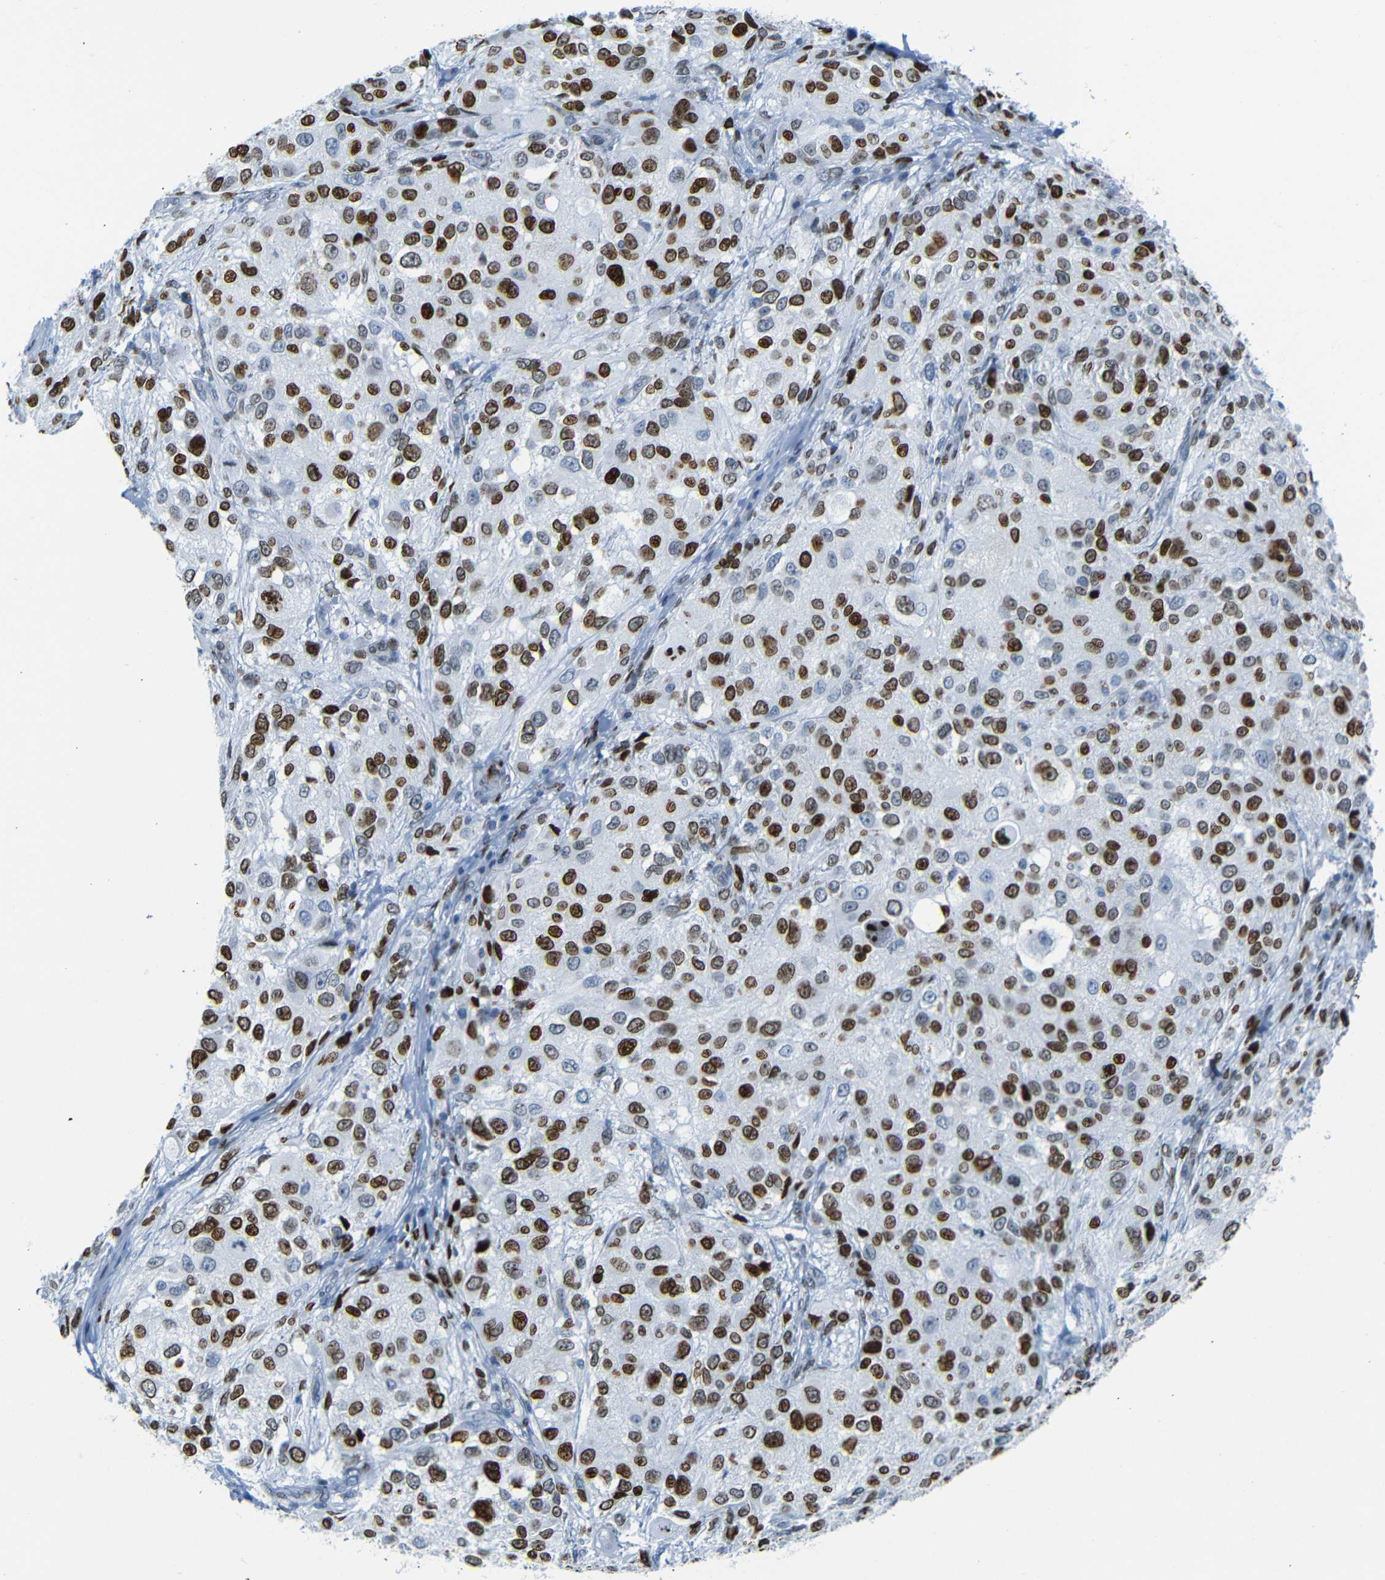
{"staining": {"intensity": "strong", "quantity": ">75%", "location": "nuclear"}, "tissue": "melanoma", "cell_type": "Tumor cells", "image_type": "cancer", "snomed": [{"axis": "morphology", "description": "Necrosis, NOS"}, {"axis": "morphology", "description": "Malignant melanoma, NOS"}, {"axis": "topography", "description": "Skin"}], "caption": "Immunohistochemistry histopathology image of malignant melanoma stained for a protein (brown), which shows high levels of strong nuclear expression in about >75% of tumor cells.", "gene": "NPIPB15", "patient": {"sex": "female", "age": 87}}